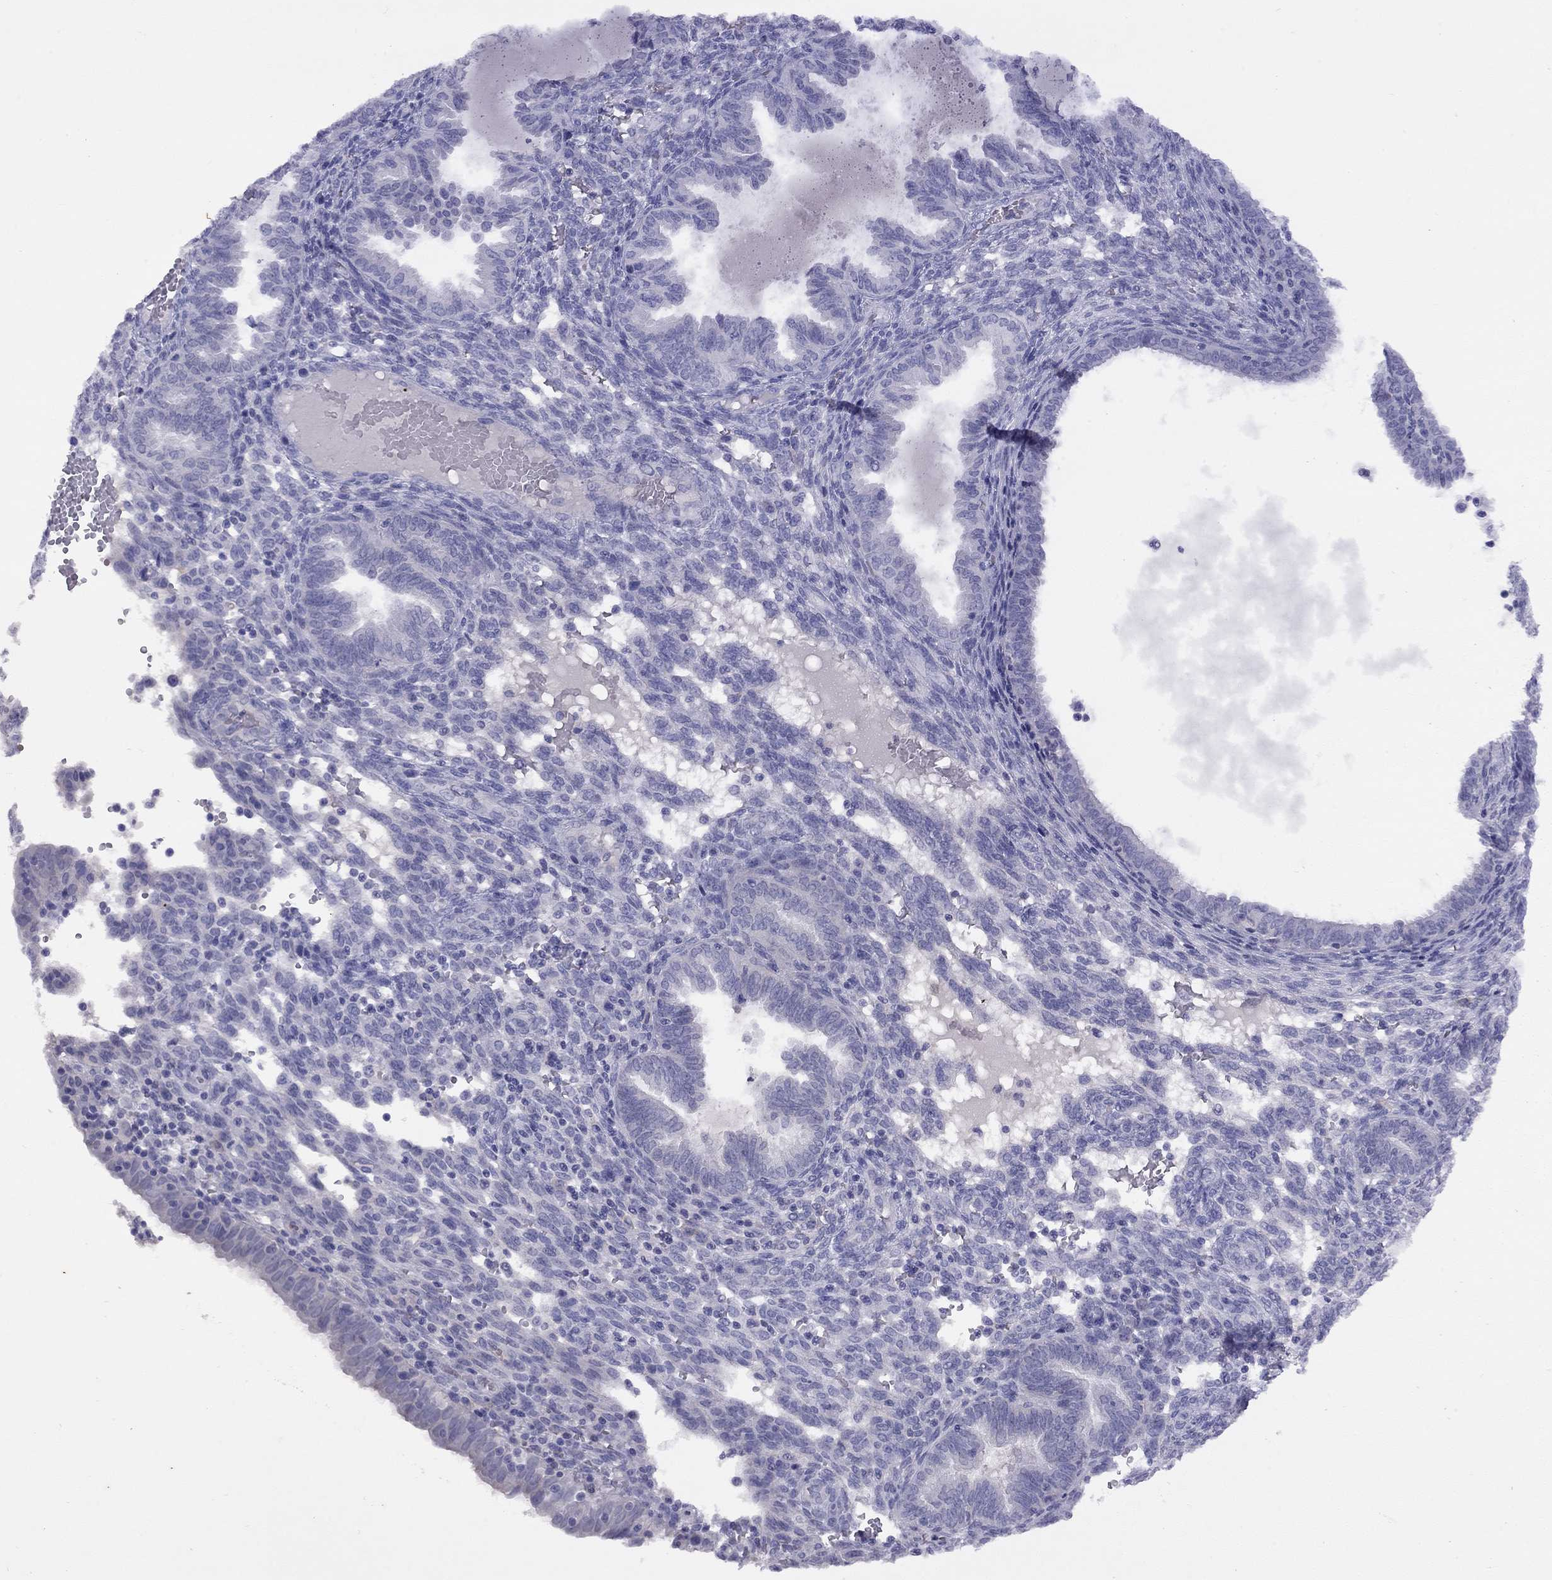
{"staining": {"intensity": "negative", "quantity": "none", "location": "none"}, "tissue": "endometrium", "cell_type": "Cells in endometrial stroma", "image_type": "normal", "snomed": [{"axis": "morphology", "description": "Normal tissue, NOS"}, {"axis": "topography", "description": "Endometrium"}], "caption": "Micrograph shows no protein staining in cells in endometrial stroma of normal endometrium. Nuclei are stained in blue.", "gene": "CPNE4", "patient": {"sex": "female", "age": 42}}